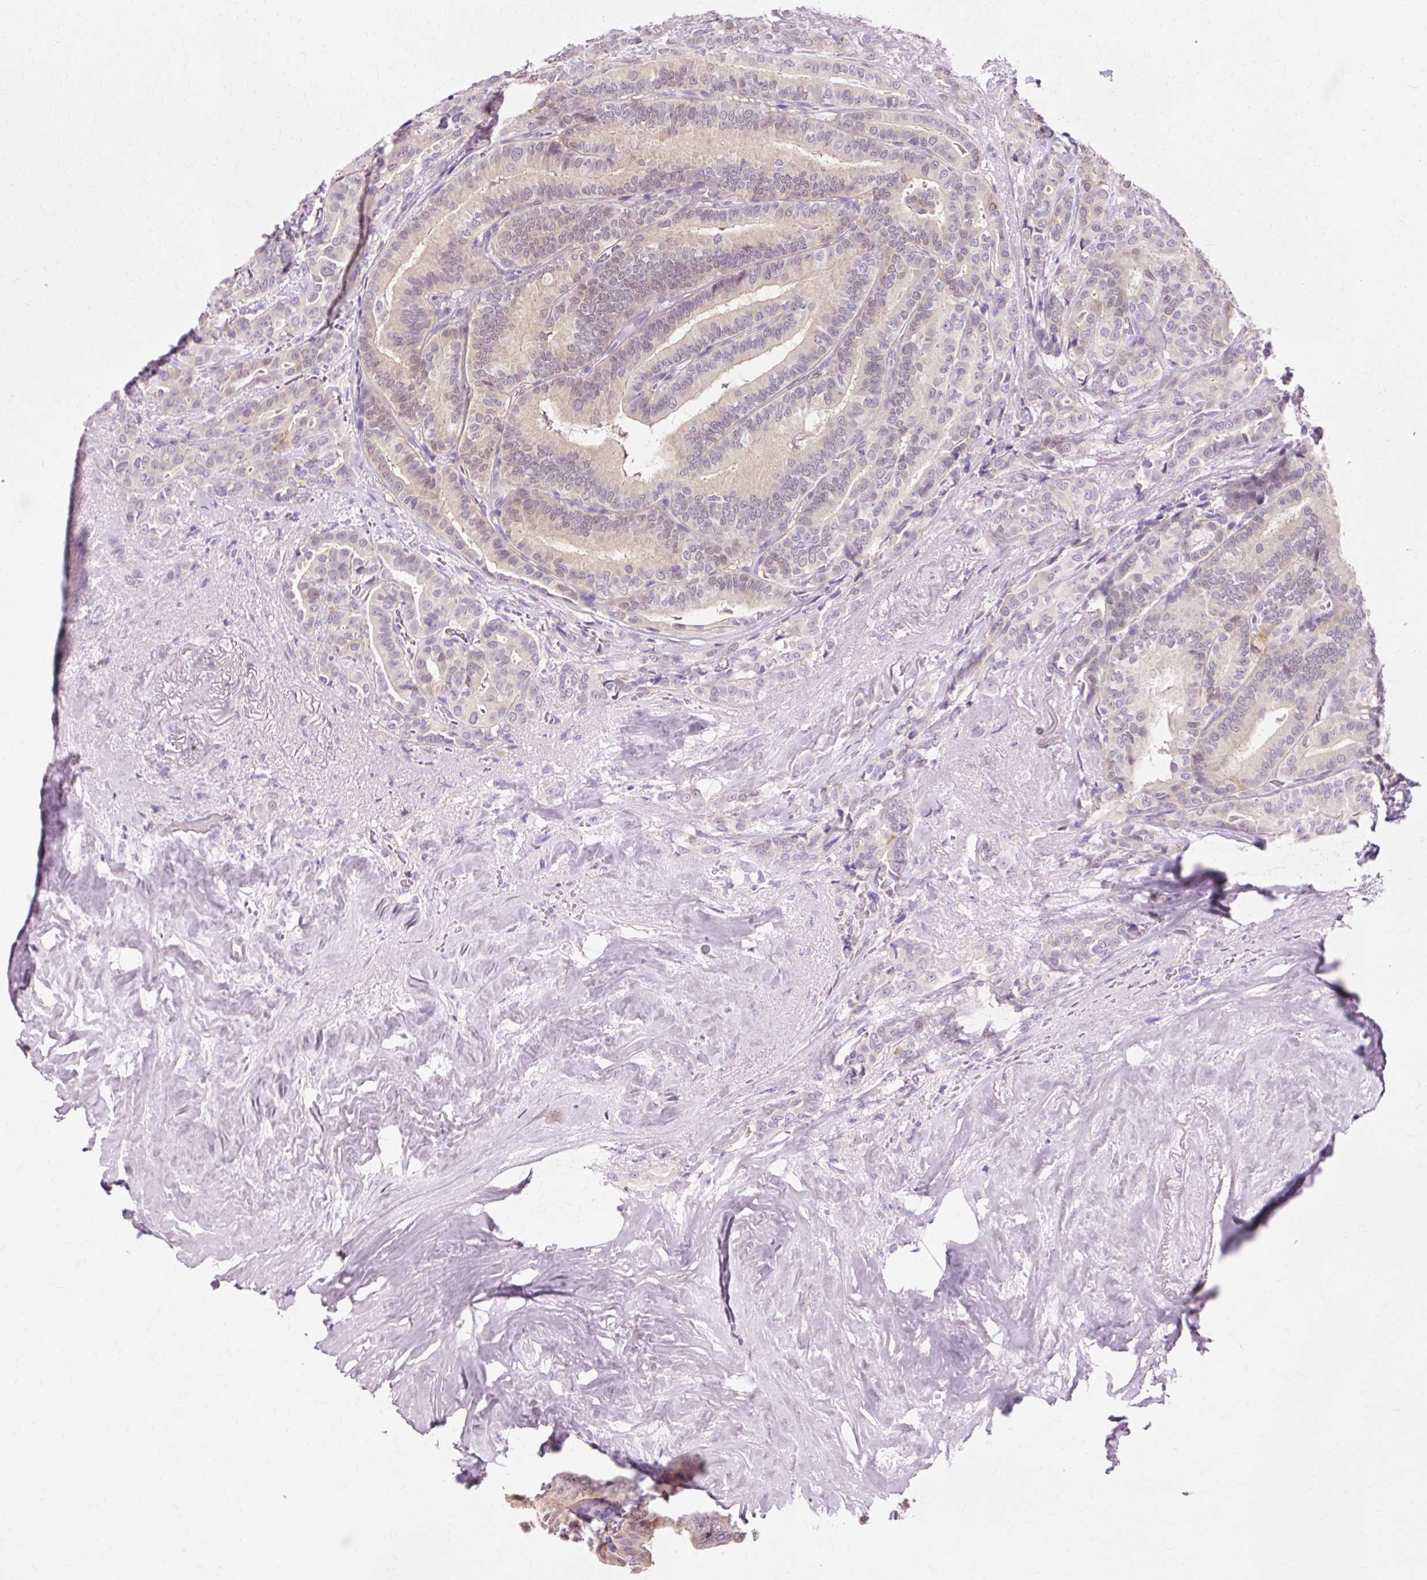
{"staining": {"intensity": "weak", "quantity": "<25%", "location": "nuclear"}, "tissue": "thyroid cancer", "cell_type": "Tumor cells", "image_type": "cancer", "snomed": [{"axis": "morphology", "description": "Papillary adenocarcinoma, NOS"}, {"axis": "topography", "description": "Thyroid gland"}], "caption": "The photomicrograph displays no staining of tumor cells in thyroid cancer (papillary adenocarcinoma).", "gene": "VN1R2", "patient": {"sex": "male", "age": 61}}